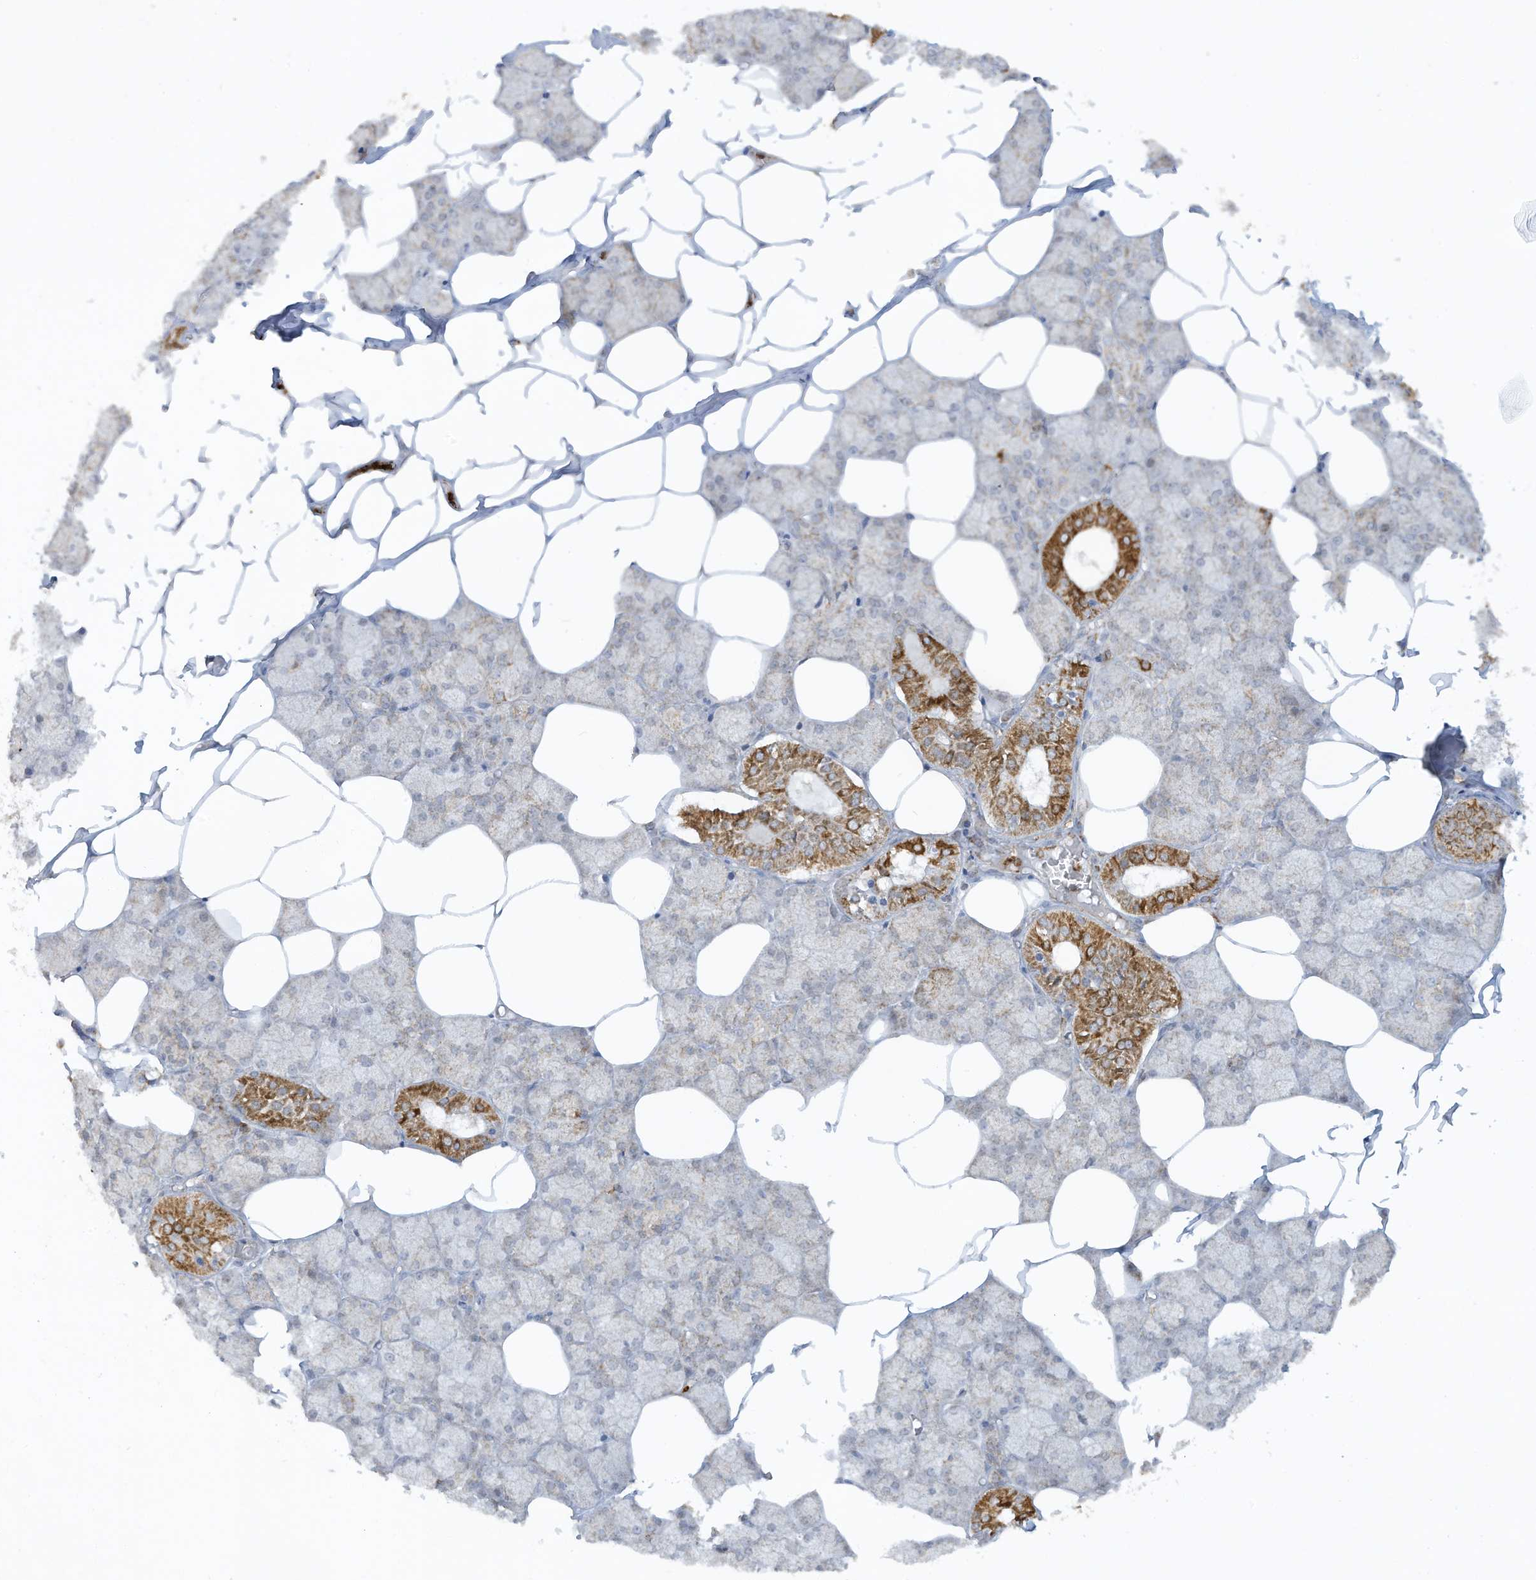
{"staining": {"intensity": "strong", "quantity": "<25%", "location": "cytoplasmic/membranous"}, "tissue": "salivary gland", "cell_type": "Glandular cells", "image_type": "normal", "snomed": [{"axis": "morphology", "description": "Normal tissue, NOS"}, {"axis": "topography", "description": "Salivary gland"}], "caption": "Protein expression by immunohistochemistry displays strong cytoplasmic/membranous expression in about <25% of glandular cells in benign salivary gland. The staining was performed using DAB (3,3'-diaminobenzidine), with brown indicating positive protein expression. Nuclei are stained blue with hematoxylin.", "gene": "CHRNA4", "patient": {"sex": "male", "age": 62}}